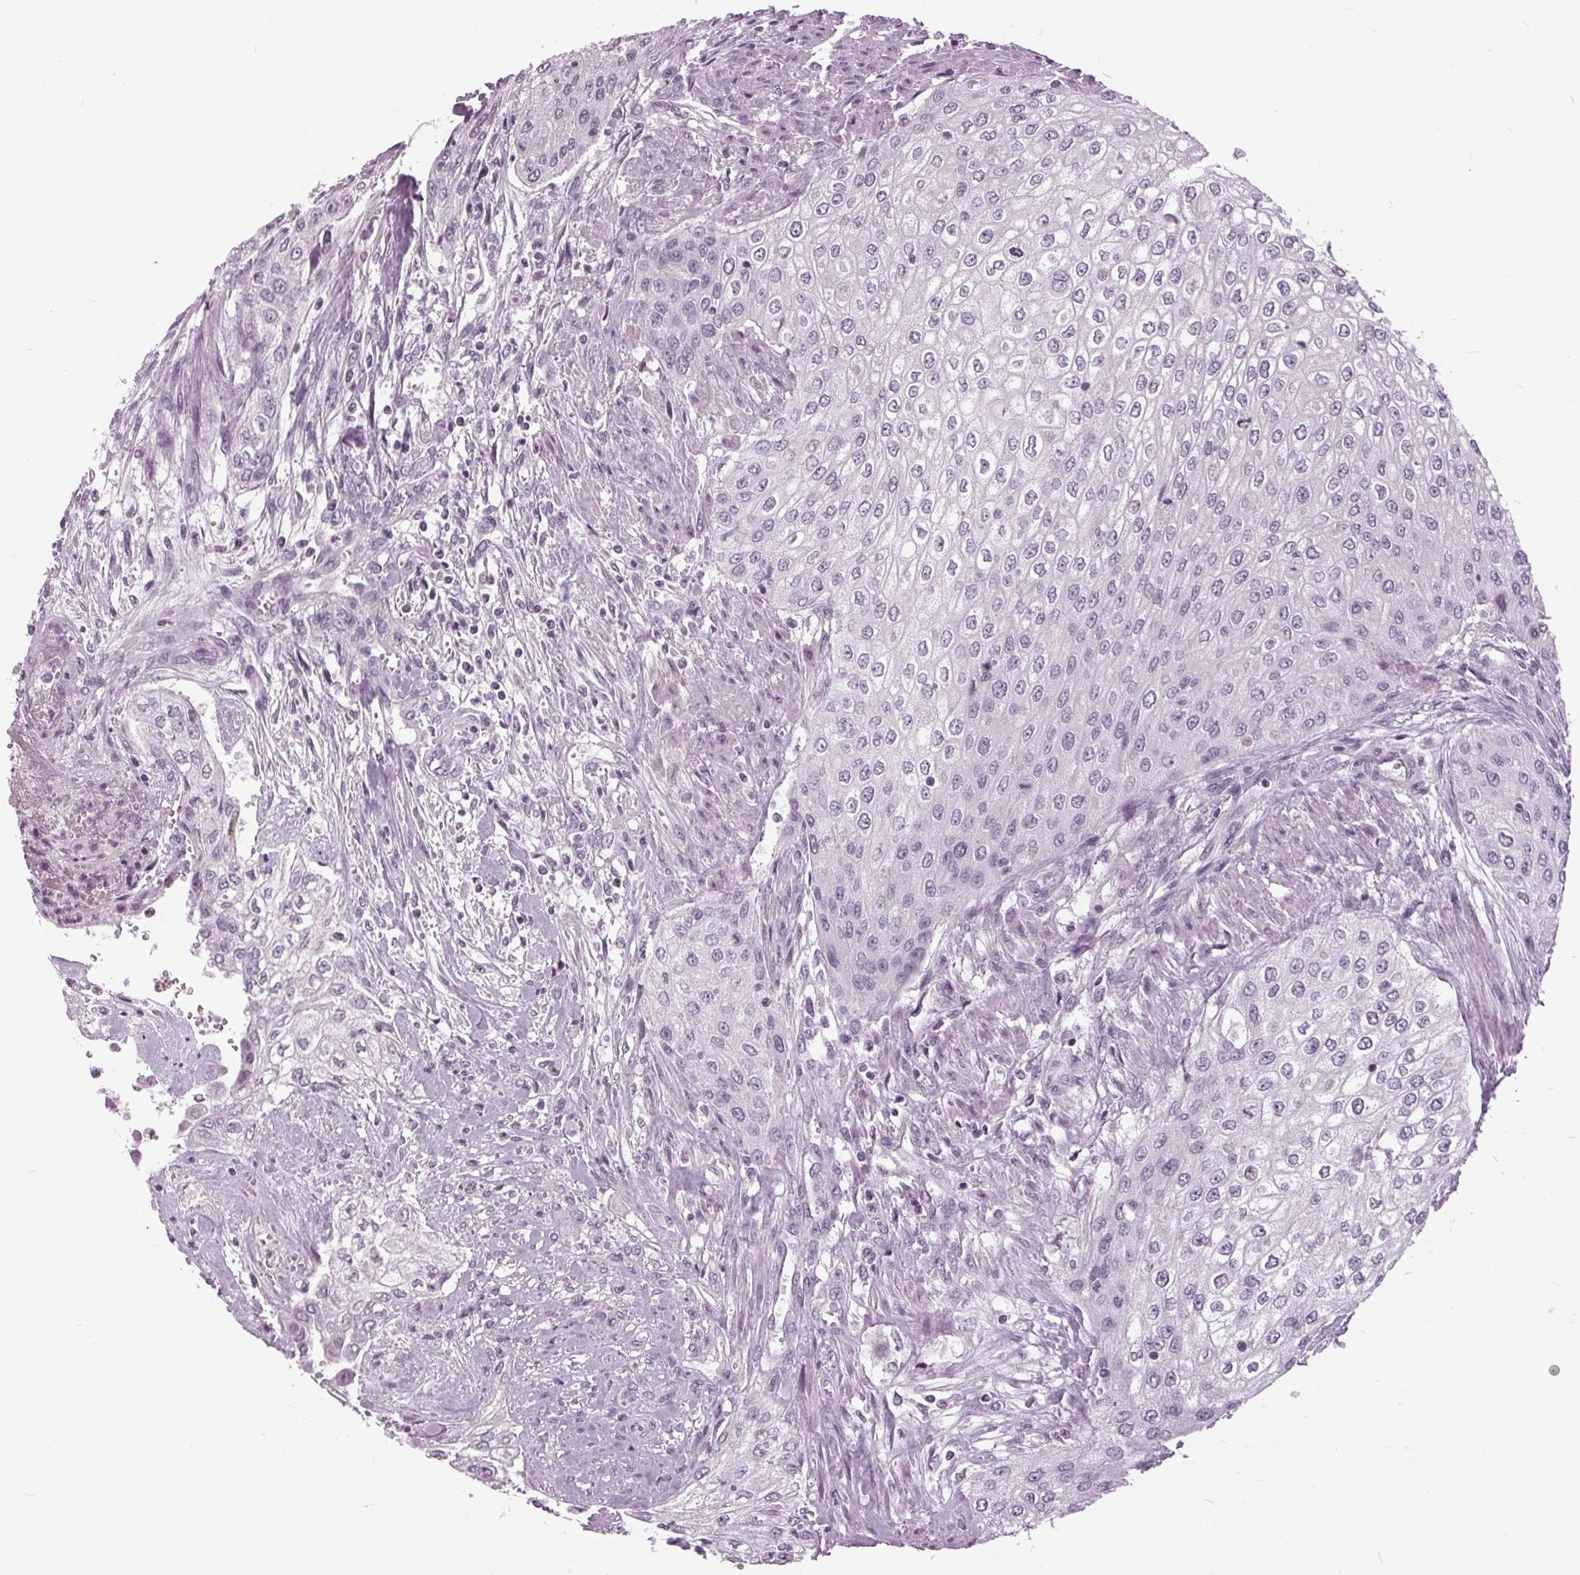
{"staining": {"intensity": "negative", "quantity": "none", "location": "none"}, "tissue": "urothelial cancer", "cell_type": "Tumor cells", "image_type": "cancer", "snomed": [{"axis": "morphology", "description": "Urothelial carcinoma, High grade"}, {"axis": "topography", "description": "Urinary bladder"}], "caption": "Urothelial carcinoma (high-grade) stained for a protein using immunohistochemistry (IHC) reveals no expression tumor cells.", "gene": "SLC9A4", "patient": {"sex": "male", "age": 62}}